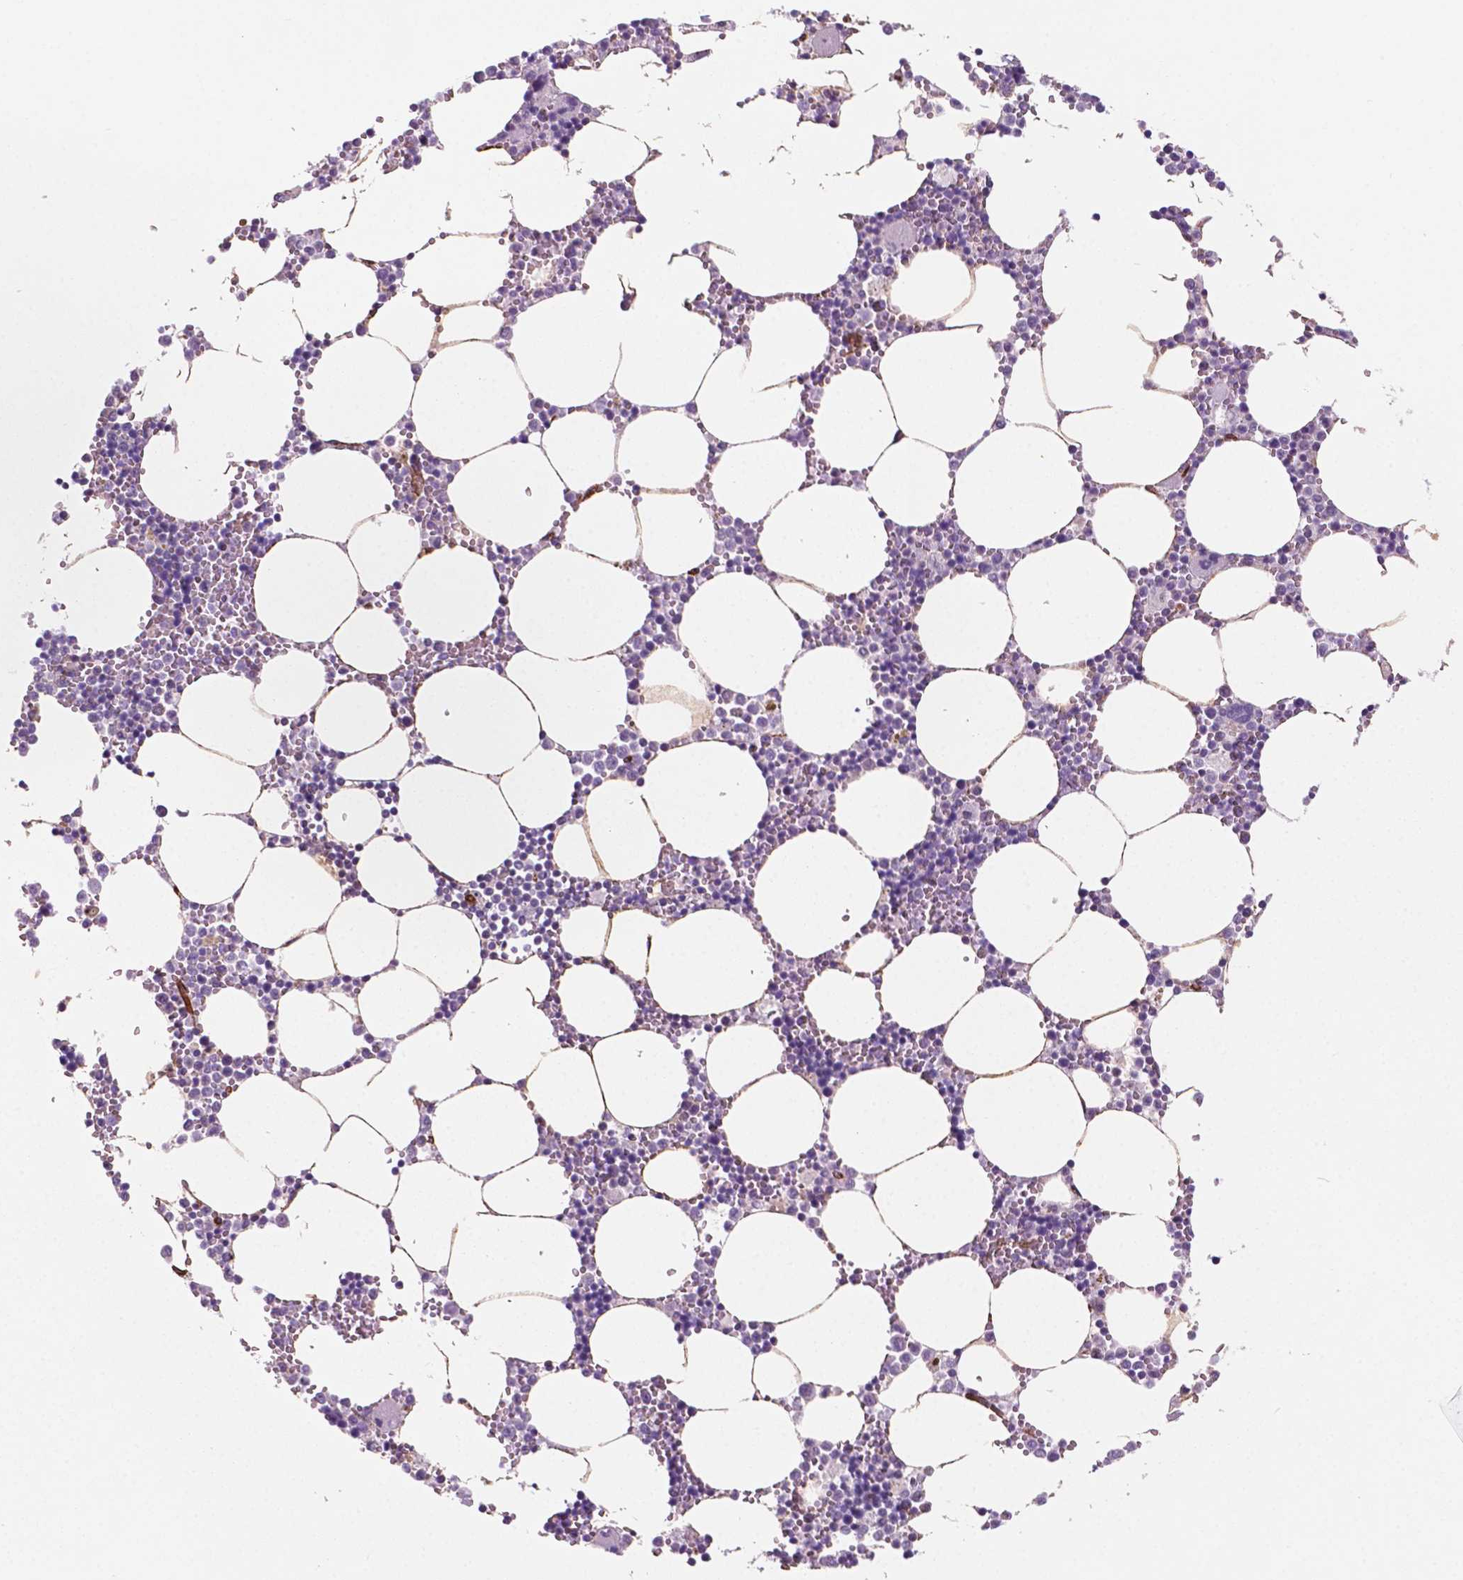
{"staining": {"intensity": "moderate", "quantity": "<25%", "location": "cytoplasmic/membranous"}, "tissue": "bone marrow", "cell_type": "Hematopoietic cells", "image_type": "normal", "snomed": [{"axis": "morphology", "description": "Normal tissue, NOS"}, {"axis": "topography", "description": "Bone marrow"}], "caption": "IHC image of normal bone marrow stained for a protein (brown), which demonstrates low levels of moderate cytoplasmic/membranous positivity in approximately <25% of hematopoietic cells.", "gene": "EGFL8", "patient": {"sex": "male", "age": 54}}